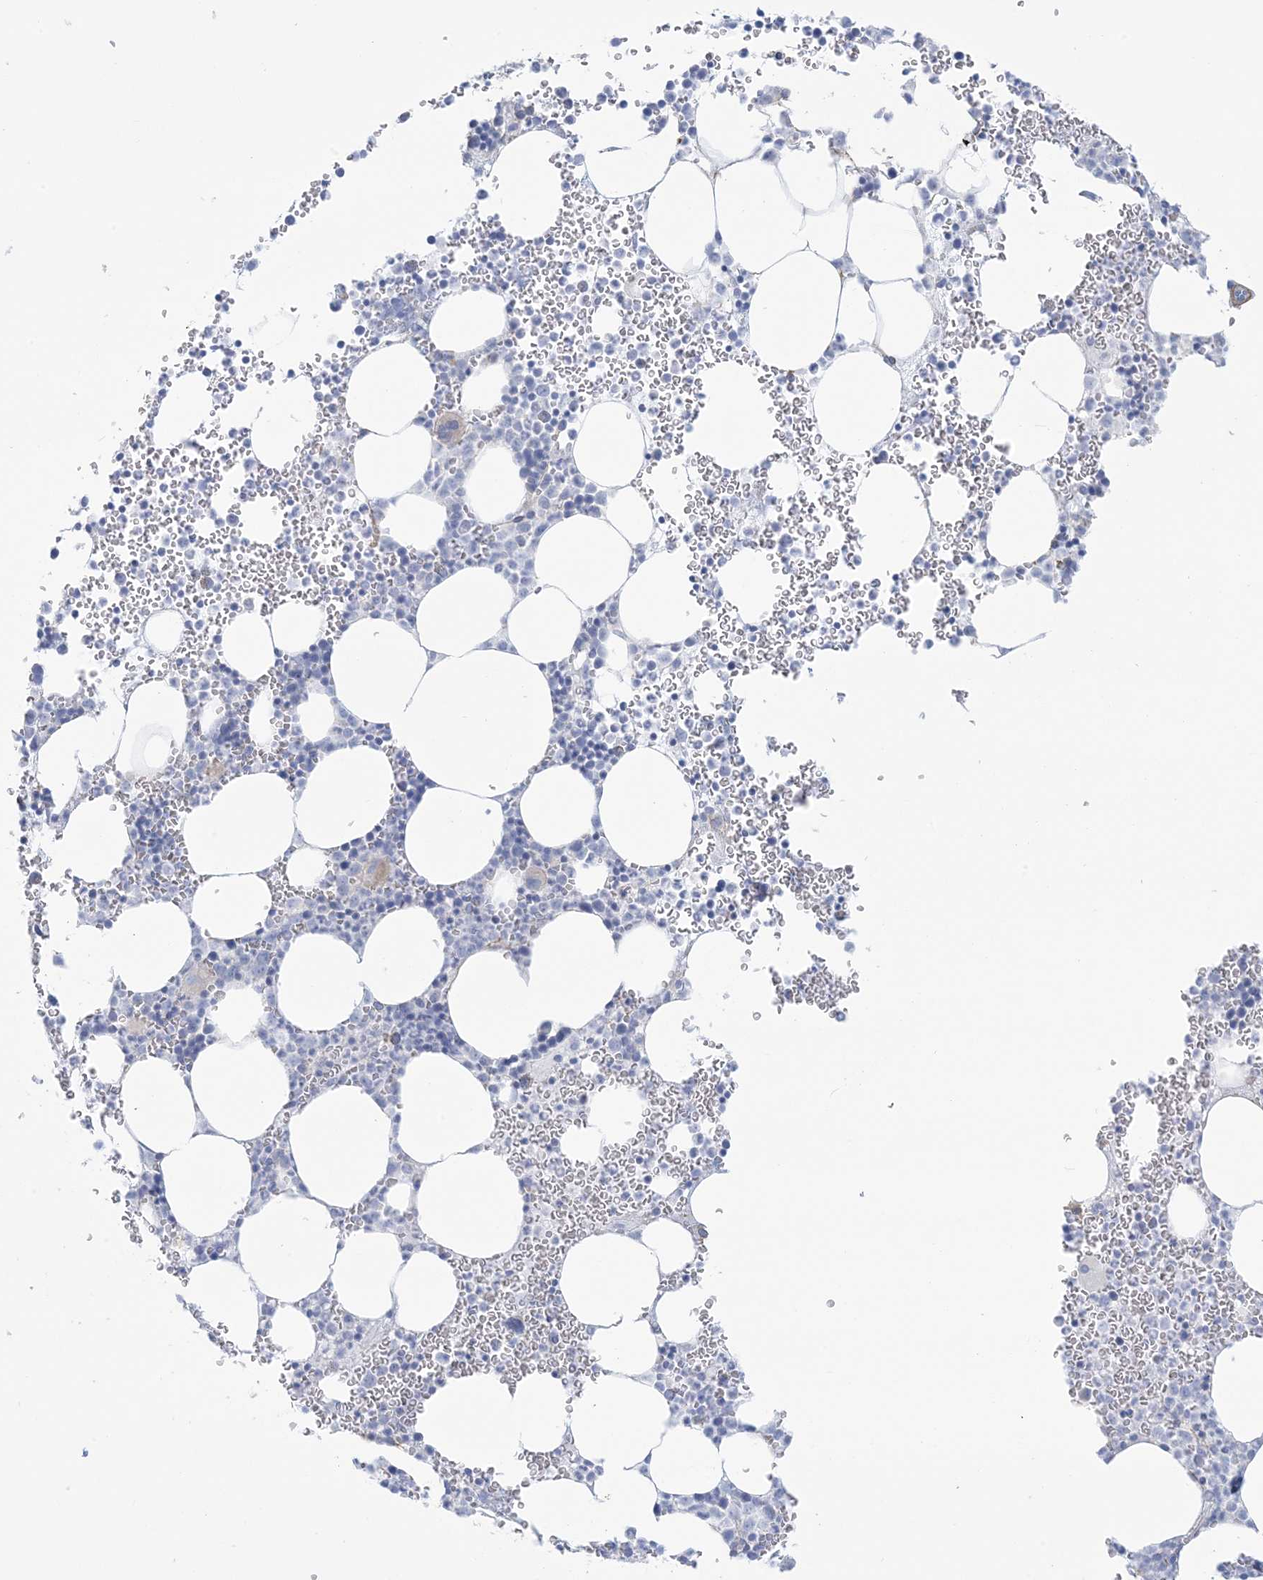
{"staining": {"intensity": "negative", "quantity": "none", "location": "none"}, "tissue": "bone marrow", "cell_type": "Hematopoietic cells", "image_type": "normal", "snomed": [{"axis": "morphology", "description": "Normal tissue, NOS"}, {"axis": "topography", "description": "Bone marrow"}], "caption": "This is an IHC photomicrograph of benign human bone marrow. There is no positivity in hematopoietic cells.", "gene": "AGXT", "patient": {"sex": "female", "age": 78}}